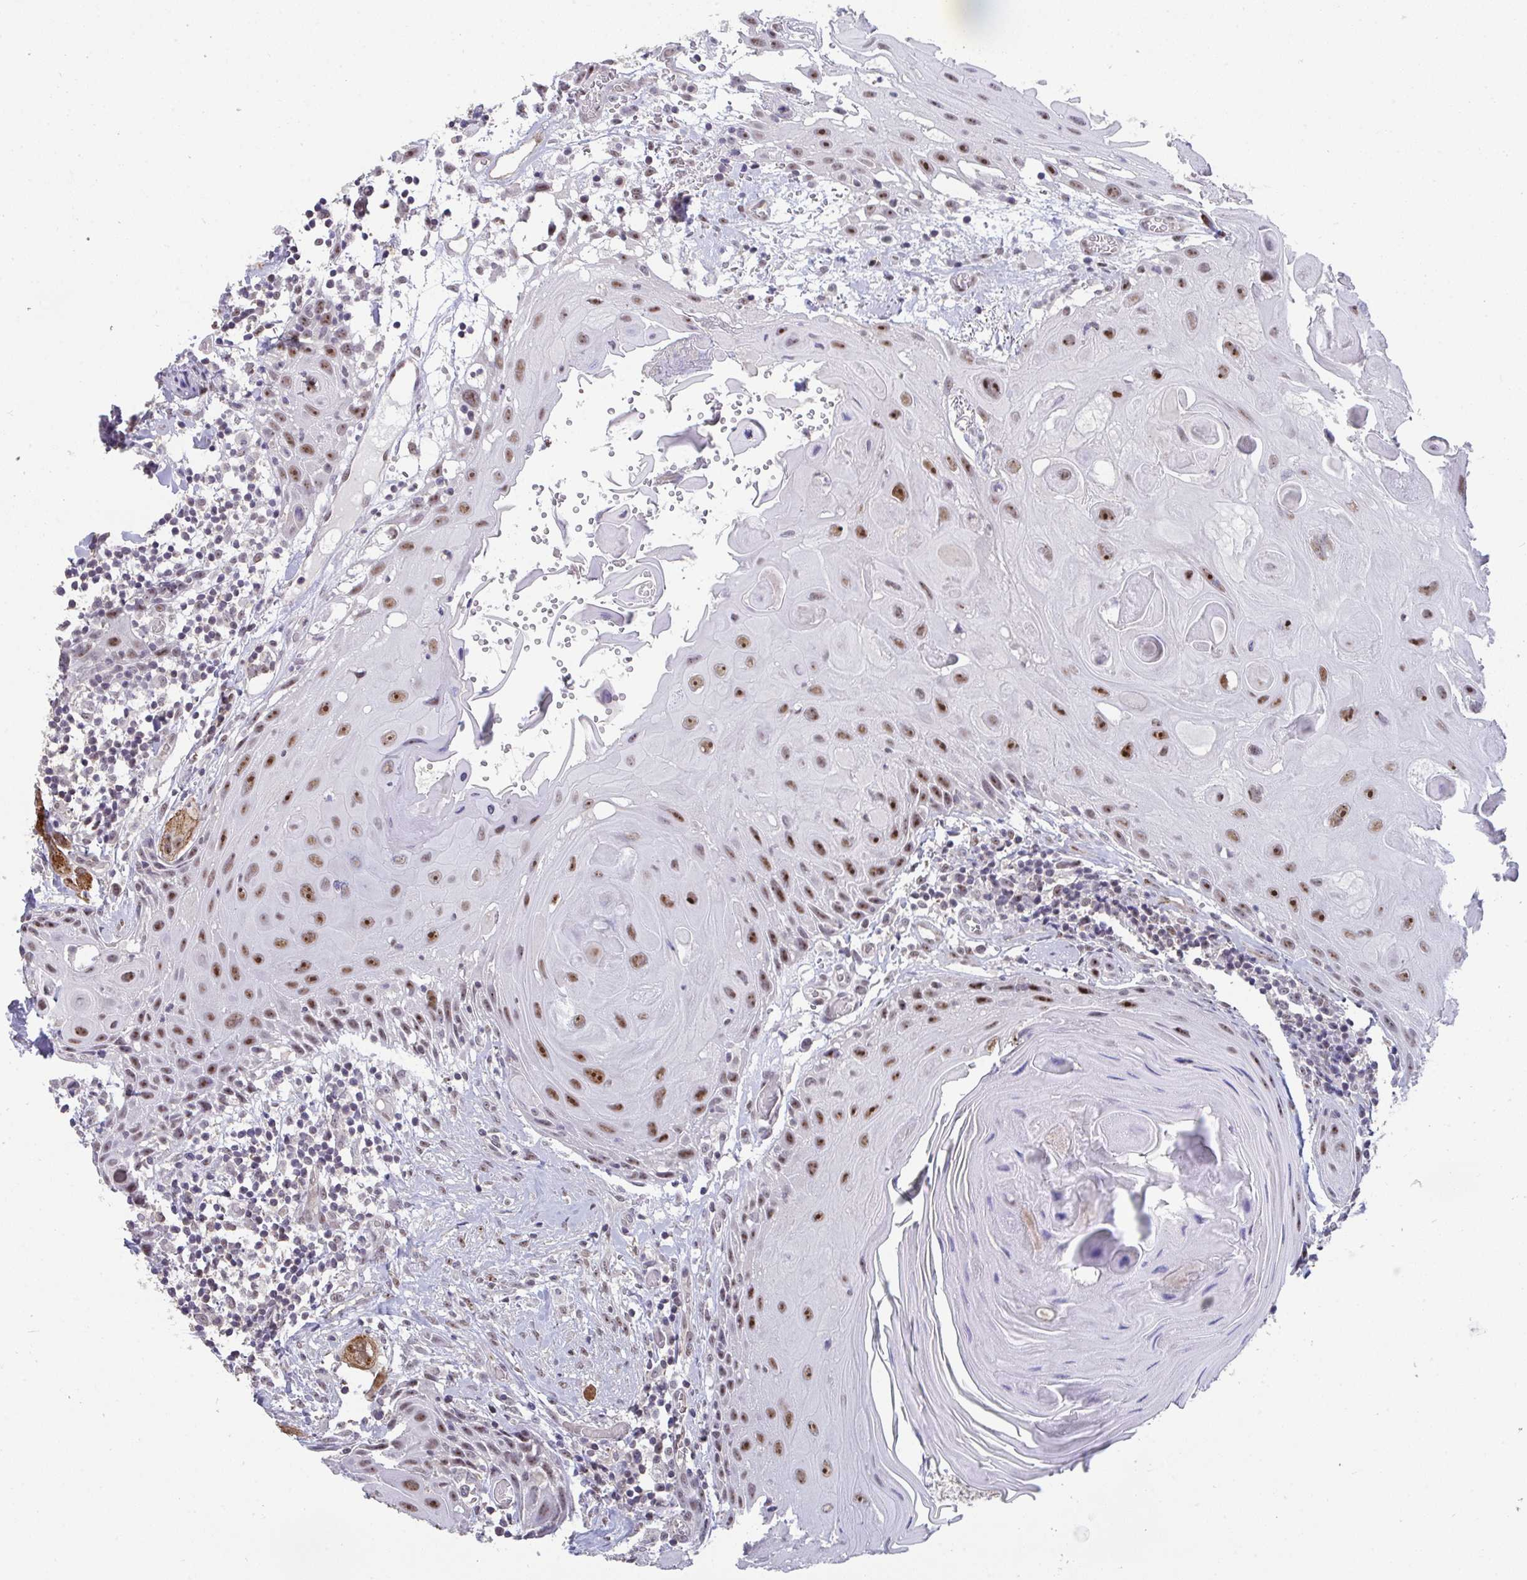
{"staining": {"intensity": "moderate", "quantity": ">75%", "location": "nuclear"}, "tissue": "head and neck cancer", "cell_type": "Tumor cells", "image_type": "cancer", "snomed": [{"axis": "morphology", "description": "Squamous cell carcinoma, NOS"}, {"axis": "topography", "description": "Oral tissue"}, {"axis": "topography", "description": "Head-Neck"}], "caption": "Immunohistochemical staining of human head and neck cancer reveals moderate nuclear protein positivity in approximately >75% of tumor cells.", "gene": "SENP3", "patient": {"sex": "male", "age": 49}}